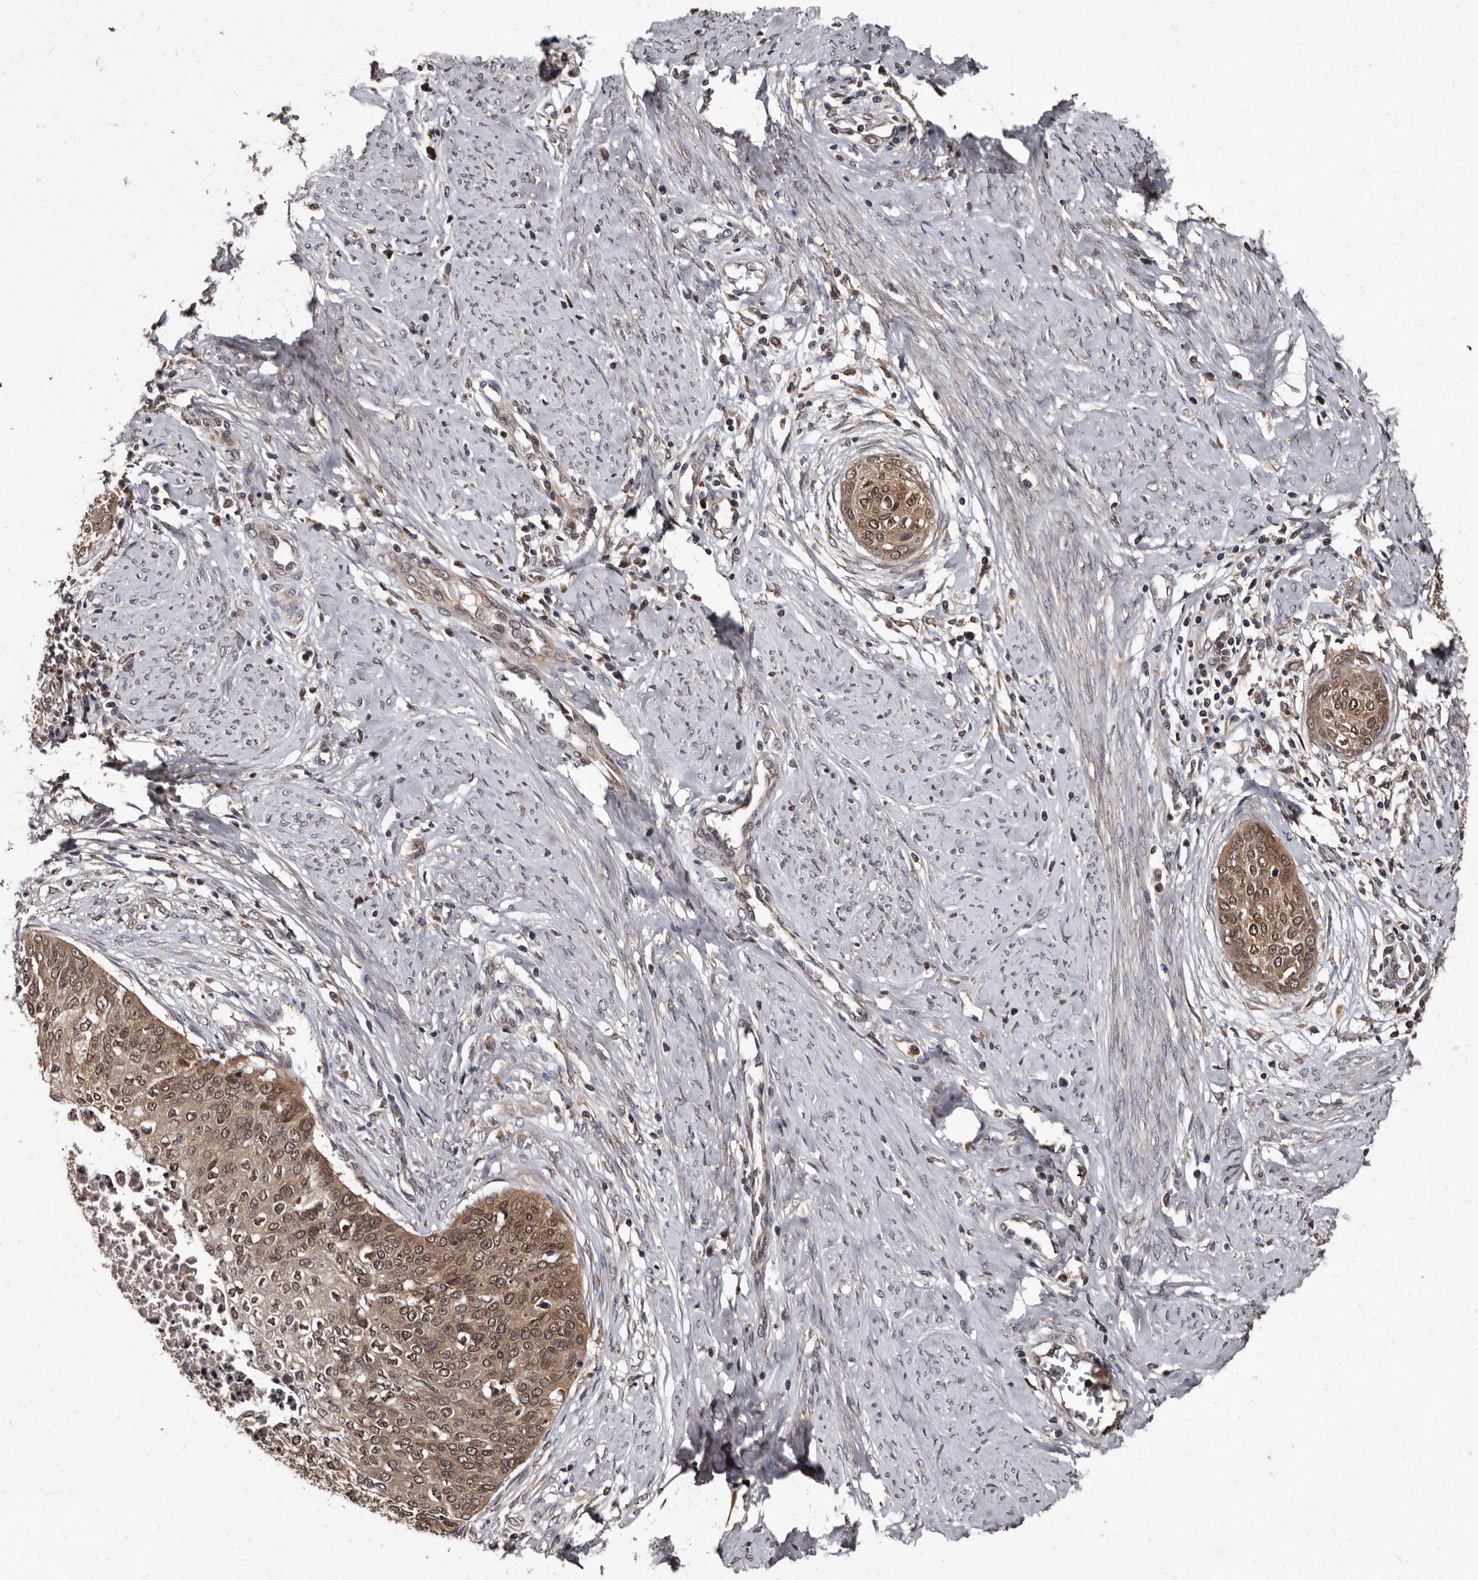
{"staining": {"intensity": "moderate", "quantity": ">75%", "location": "cytoplasmic/membranous,nuclear"}, "tissue": "cervical cancer", "cell_type": "Tumor cells", "image_type": "cancer", "snomed": [{"axis": "morphology", "description": "Squamous cell carcinoma, NOS"}, {"axis": "topography", "description": "Cervix"}], "caption": "This is a photomicrograph of immunohistochemistry (IHC) staining of cervical cancer (squamous cell carcinoma), which shows moderate staining in the cytoplasmic/membranous and nuclear of tumor cells.", "gene": "PMVK", "patient": {"sex": "female", "age": 37}}